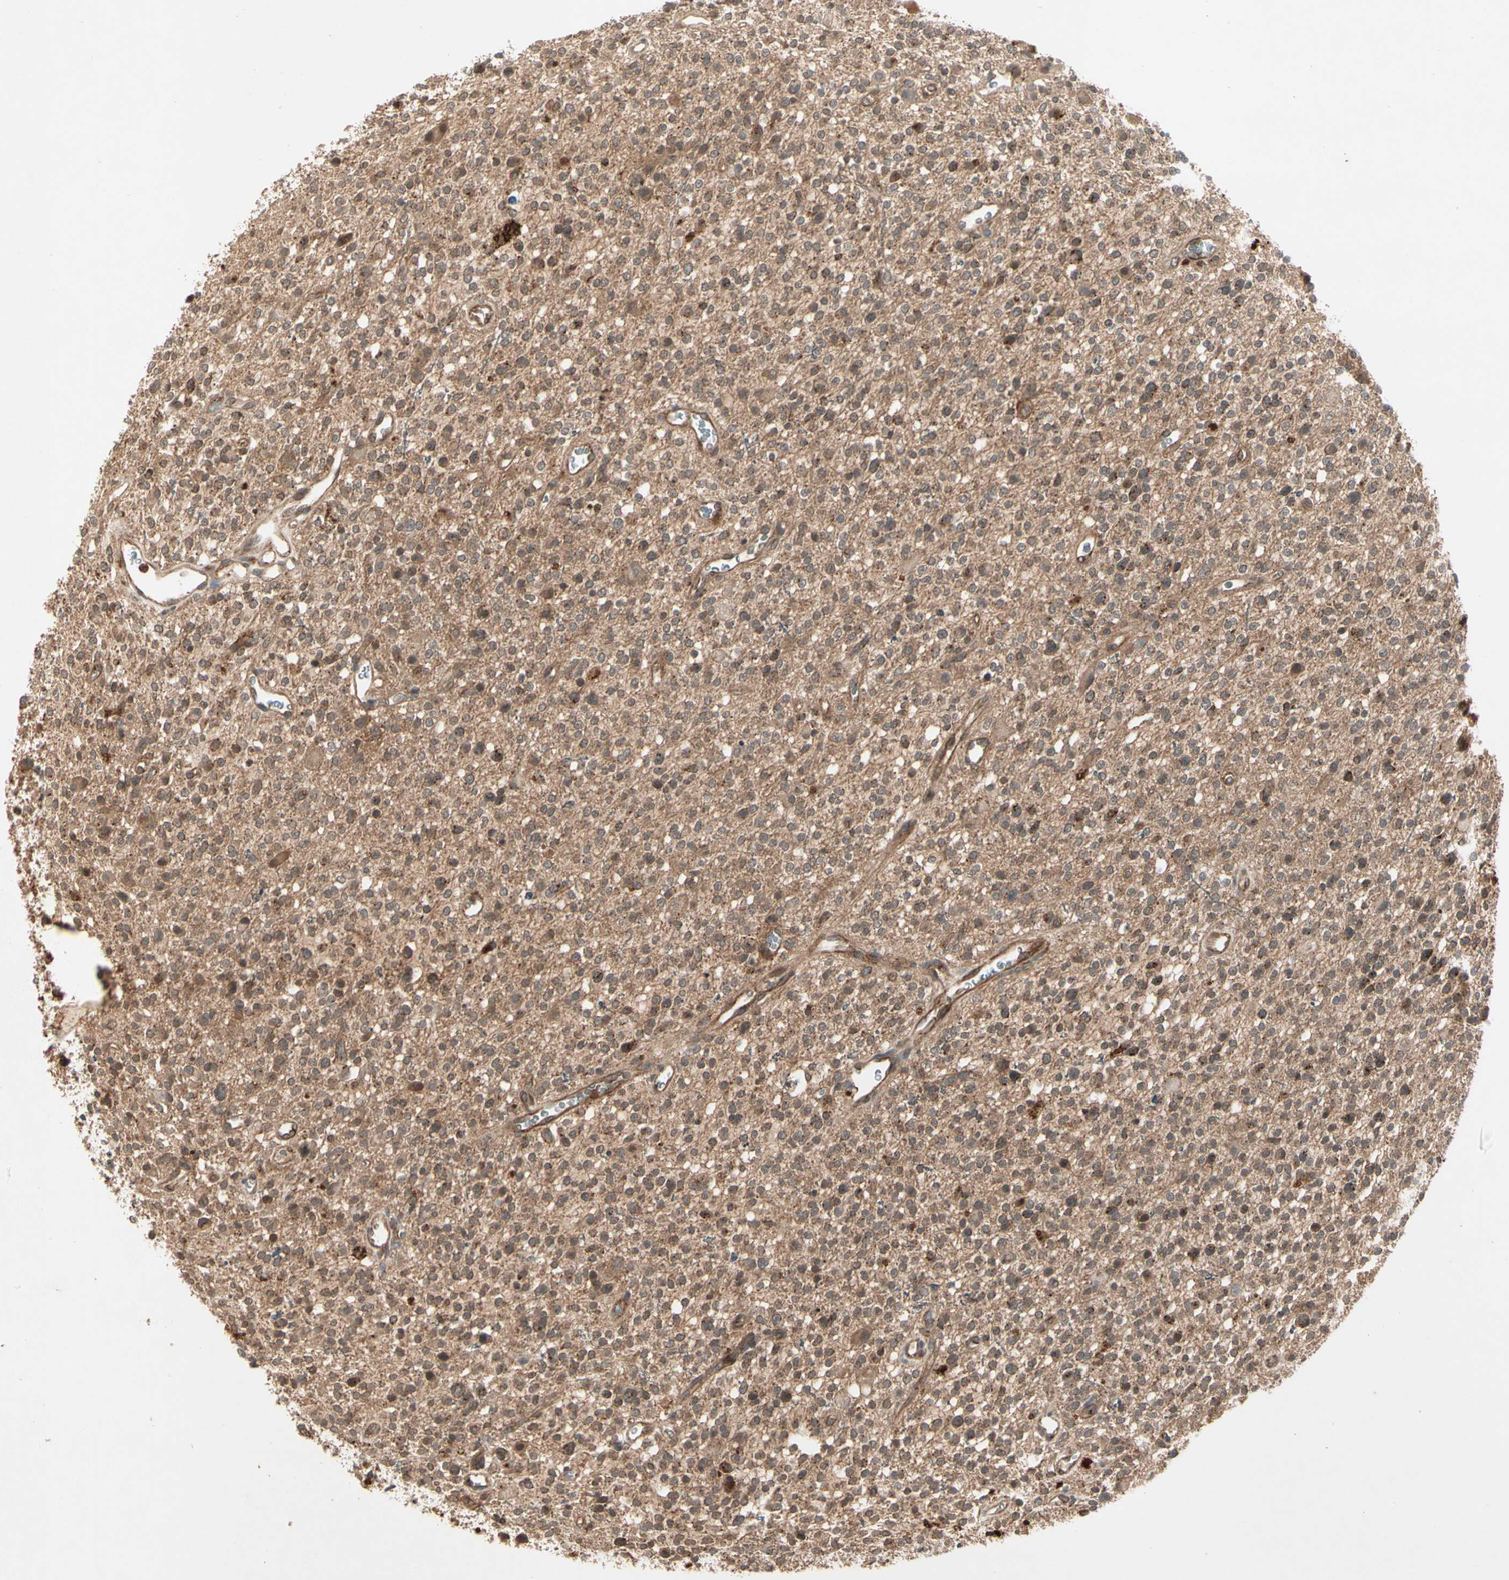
{"staining": {"intensity": "strong", "quantity": "<25%", "location": "cytoplasmic/membranous"}, "tissue": "glioma", "cell_type": "Tumor cells", "image_type": "cancer", "snomed": [{"axis": "morphology", "description": "Glioma, malignant, High grade"}, {"axis": "topography", "description": "Brain"}], "caption": "The photomicrograph reveals a brown stain indicating the presence of a protein in the cytoplasmic/membranous of tumor cells in malignant glioma (high-grade).", "gene": "FLOT1", "patient": {"sex": "male", "age": 48}}